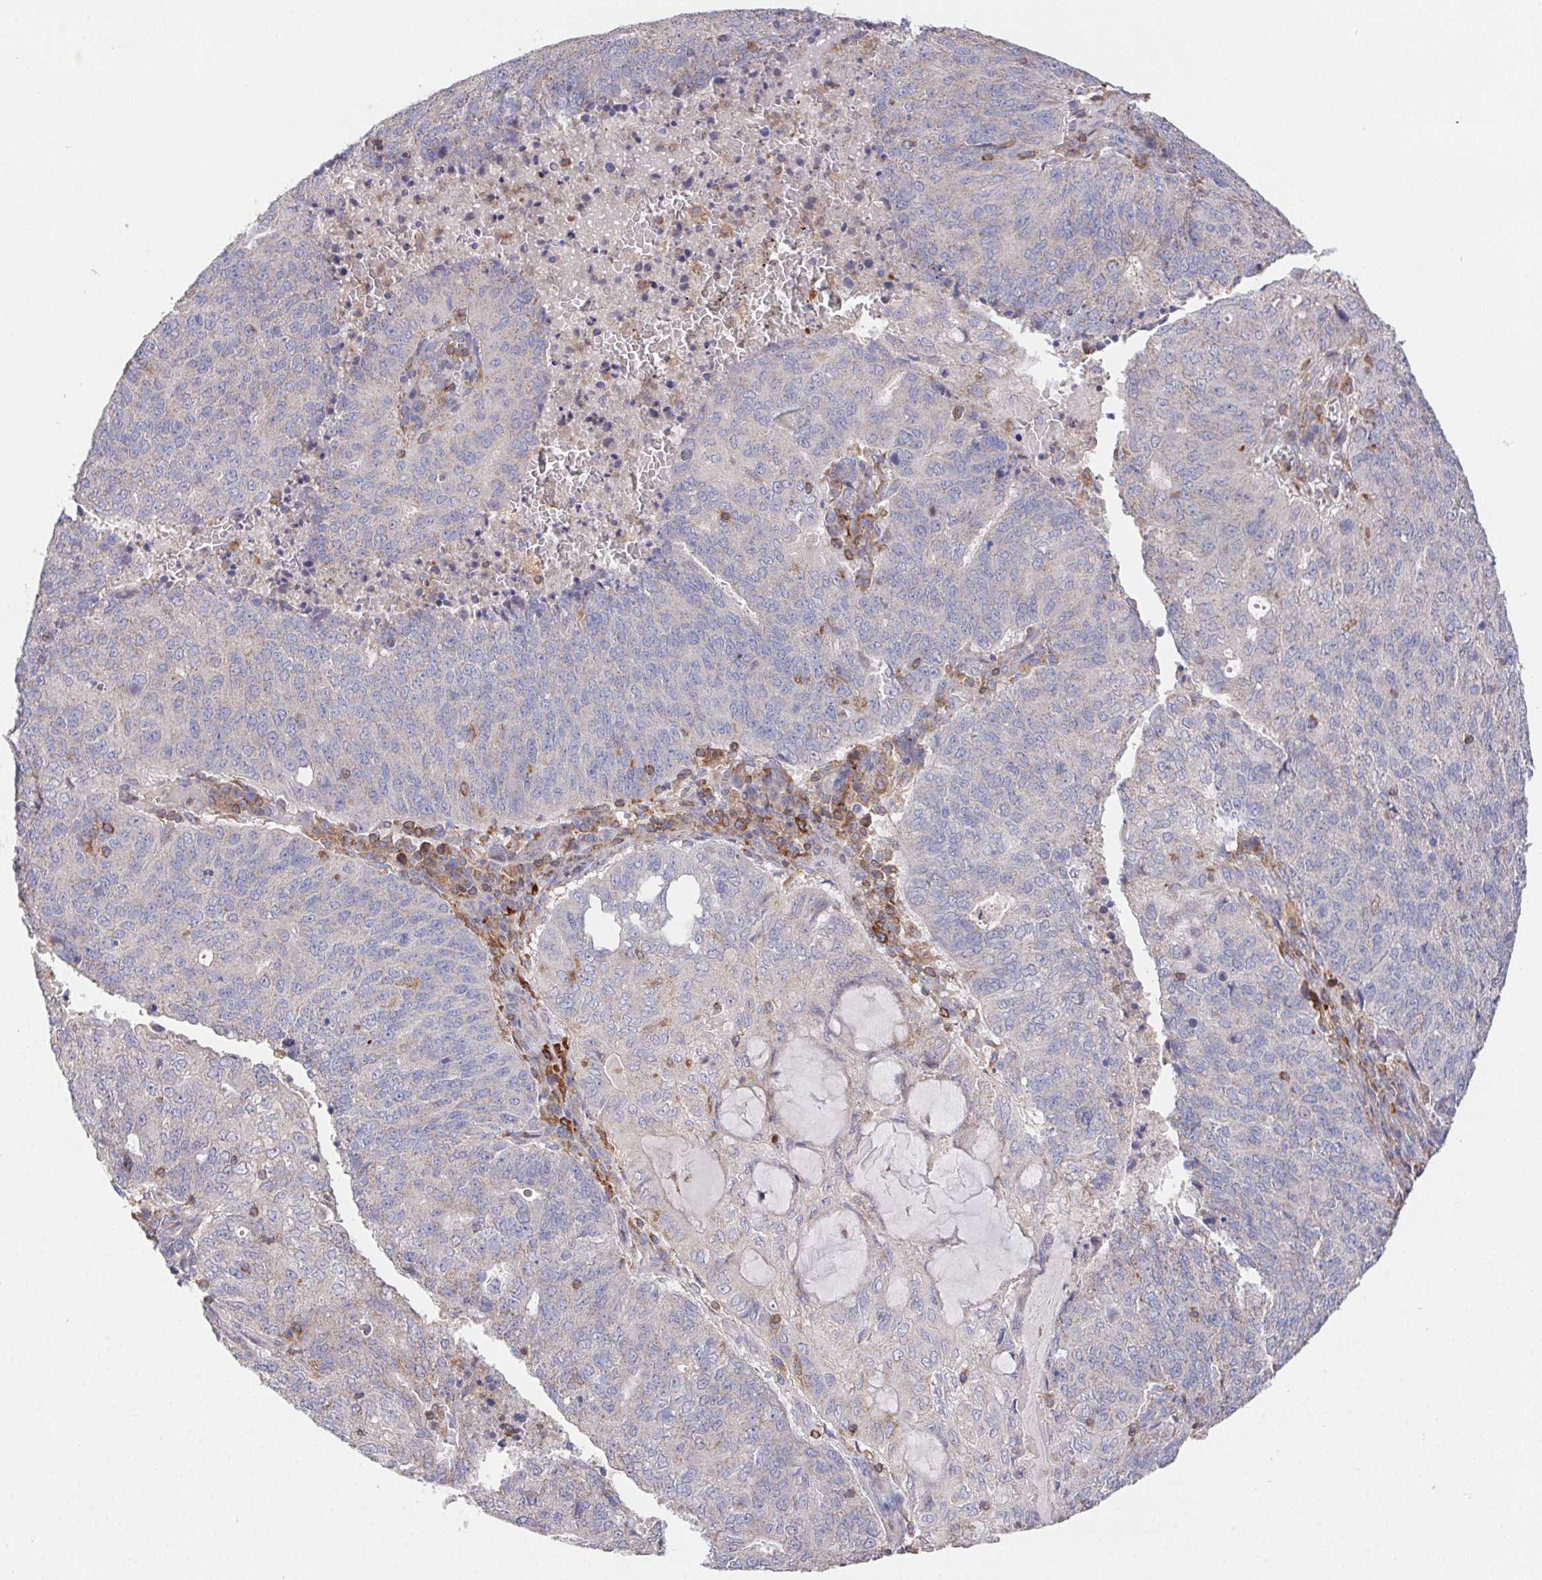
{"staining": {"intensity": "negative", "quantity": "none", "location": "none"}, "tissue": "endometrial cancer", "cell_type": "Tumor cells", "image_type": "cancer", "snomed": [{"axis": "morphology", "description": "Adenocarcinoma, NOS"}, {"axis": "topography", "description": "Endometrium"}], "caption": "IHC of endometrial adenocarcinoma exhibits no positivity in tumor cells. (DAB IHC with hematoxylin counter stain).", "gene": "FAM241A", "patient": {"sex": "female", "age": 82}}